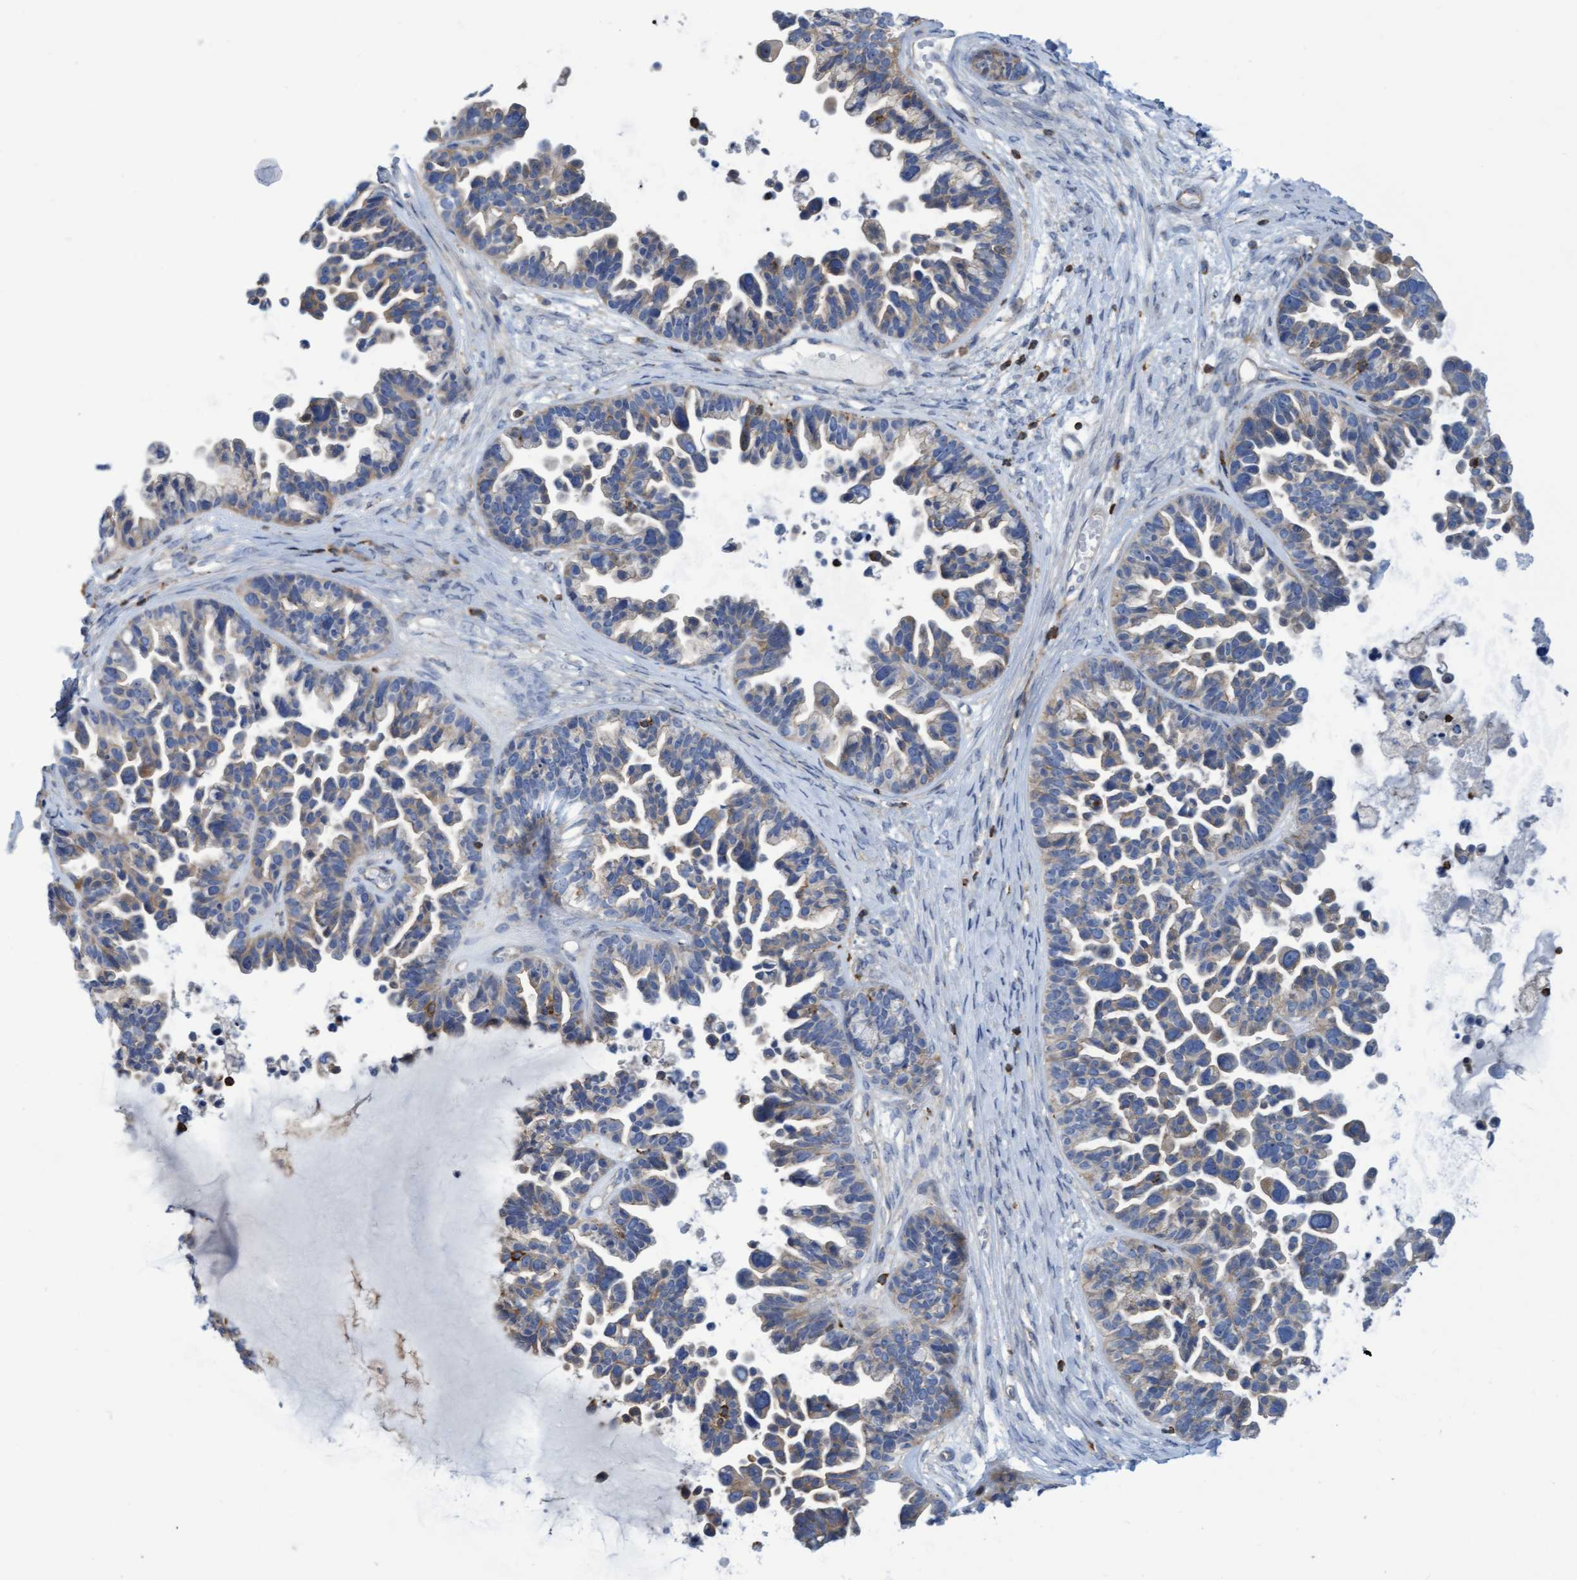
{"staining": {"intensity": "weak", "quantity": "25%-75%", "location": "cytoplasmic/membranous"}, "tissue": "ovarian cancer", "cell_type": "Tumor cells", "image_type": "cancer", "snomed": [{"axis": "morphology", "description": "Cystadenocarcinoma, serous, NOS"}, {"axis": "topography", "description": "Ovary"}], "caption": "Ovarian serous cystadenocarcinoma stained with a protein marker reveals weak staining in tumor cells.", "gene": "FNBP1", "patient": {"sex": "female", "age": 56}}